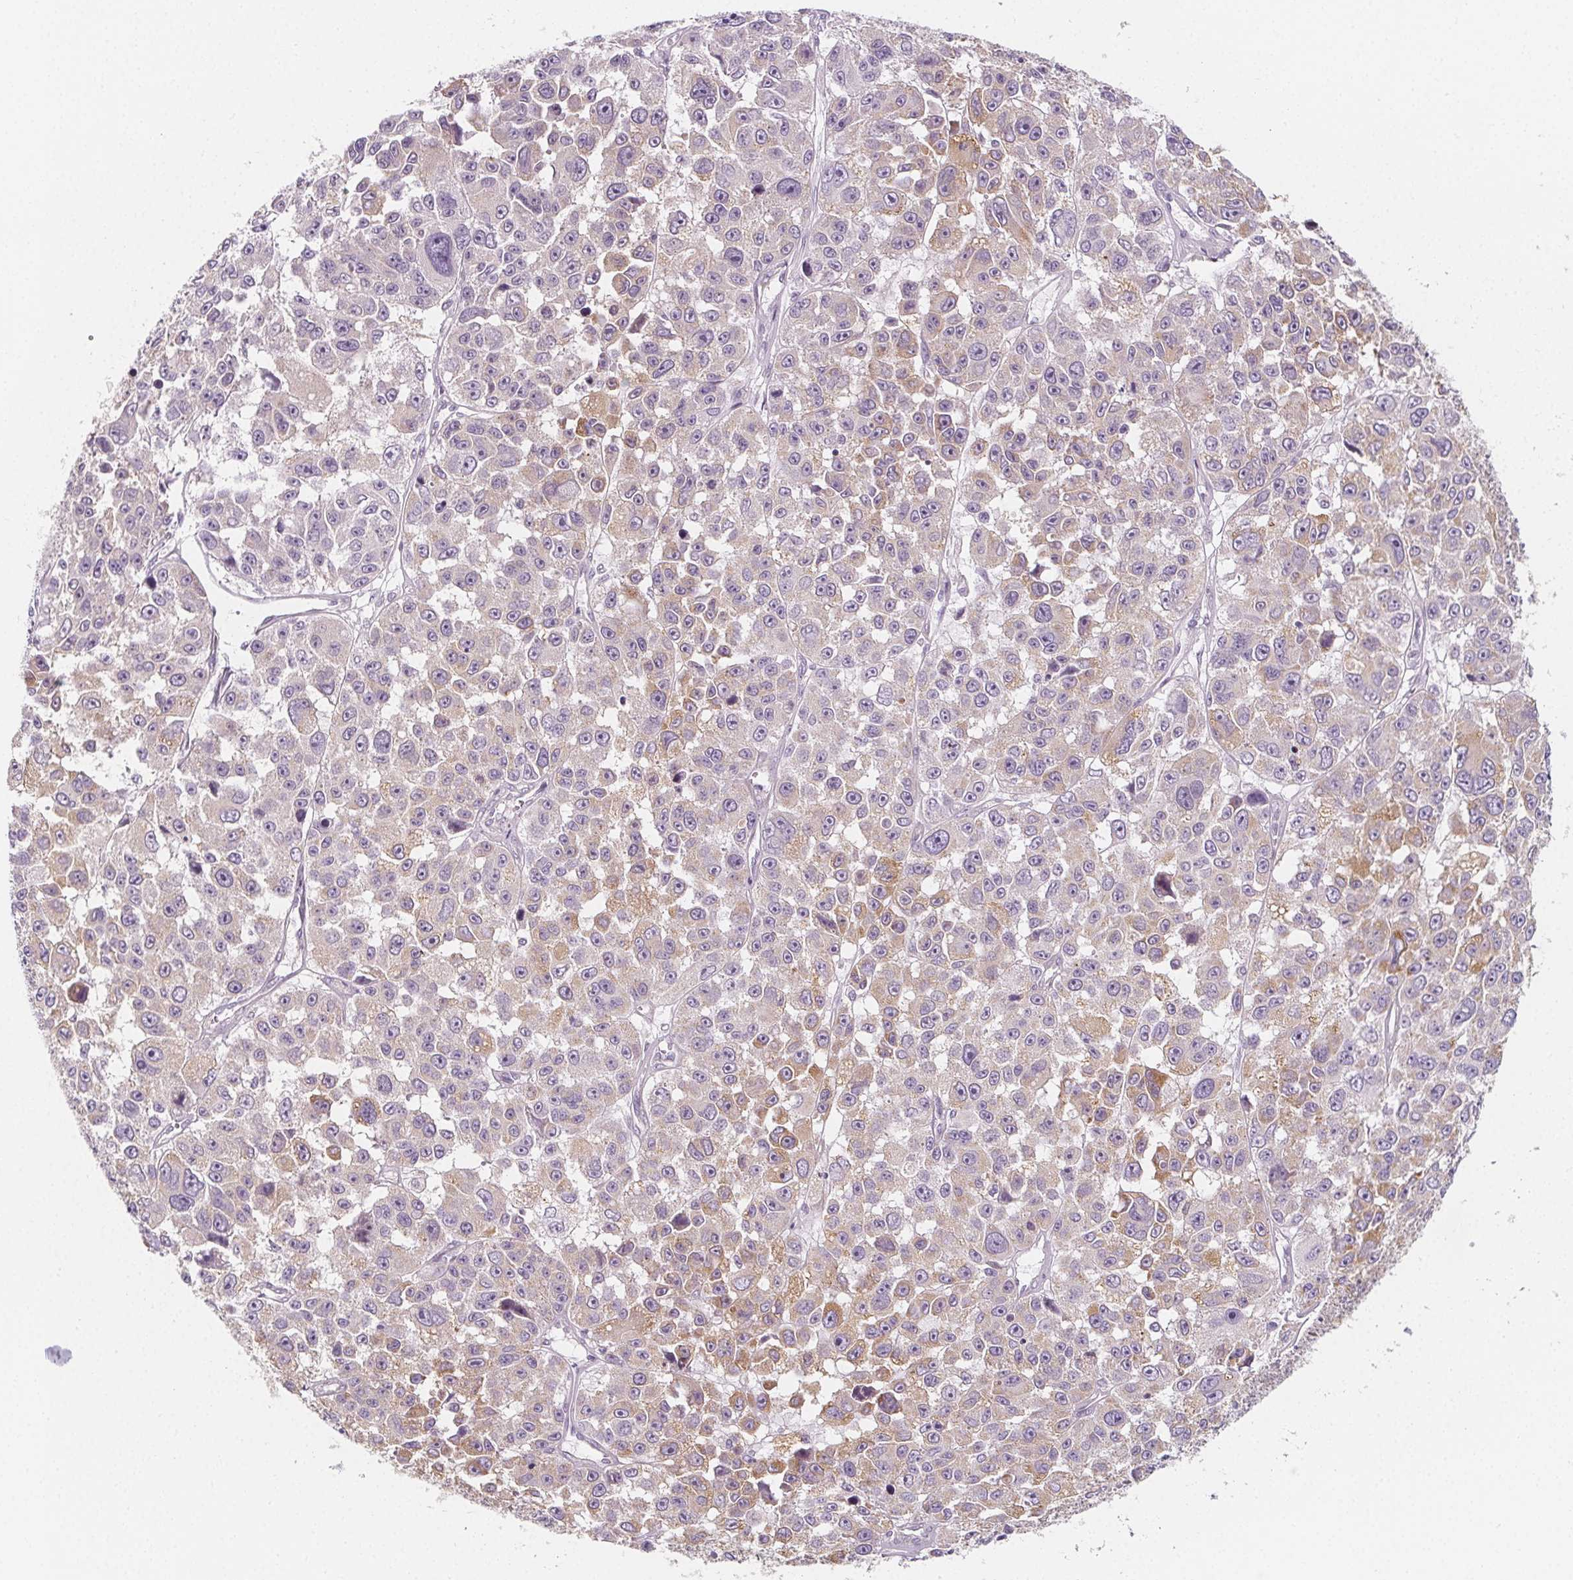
{"staining": {"intensity": "weak", "quantity": "25%-75%", "location": "cytoplasmic/membranous"}, "tissue": "melanoma", "cell_type": "Tumor cells", "image_type": "cancer", "snomed": [{"axis": "morphology", "description": "Malignant melanoma, NOS"}, {"axis": "topography", "description": "Skin"}], "caption": "Melanoma stained with a protein marker displays weak staining in tumor cells.", "gene": "IL17C", "patient": {"sex": "female", "age": 66}}